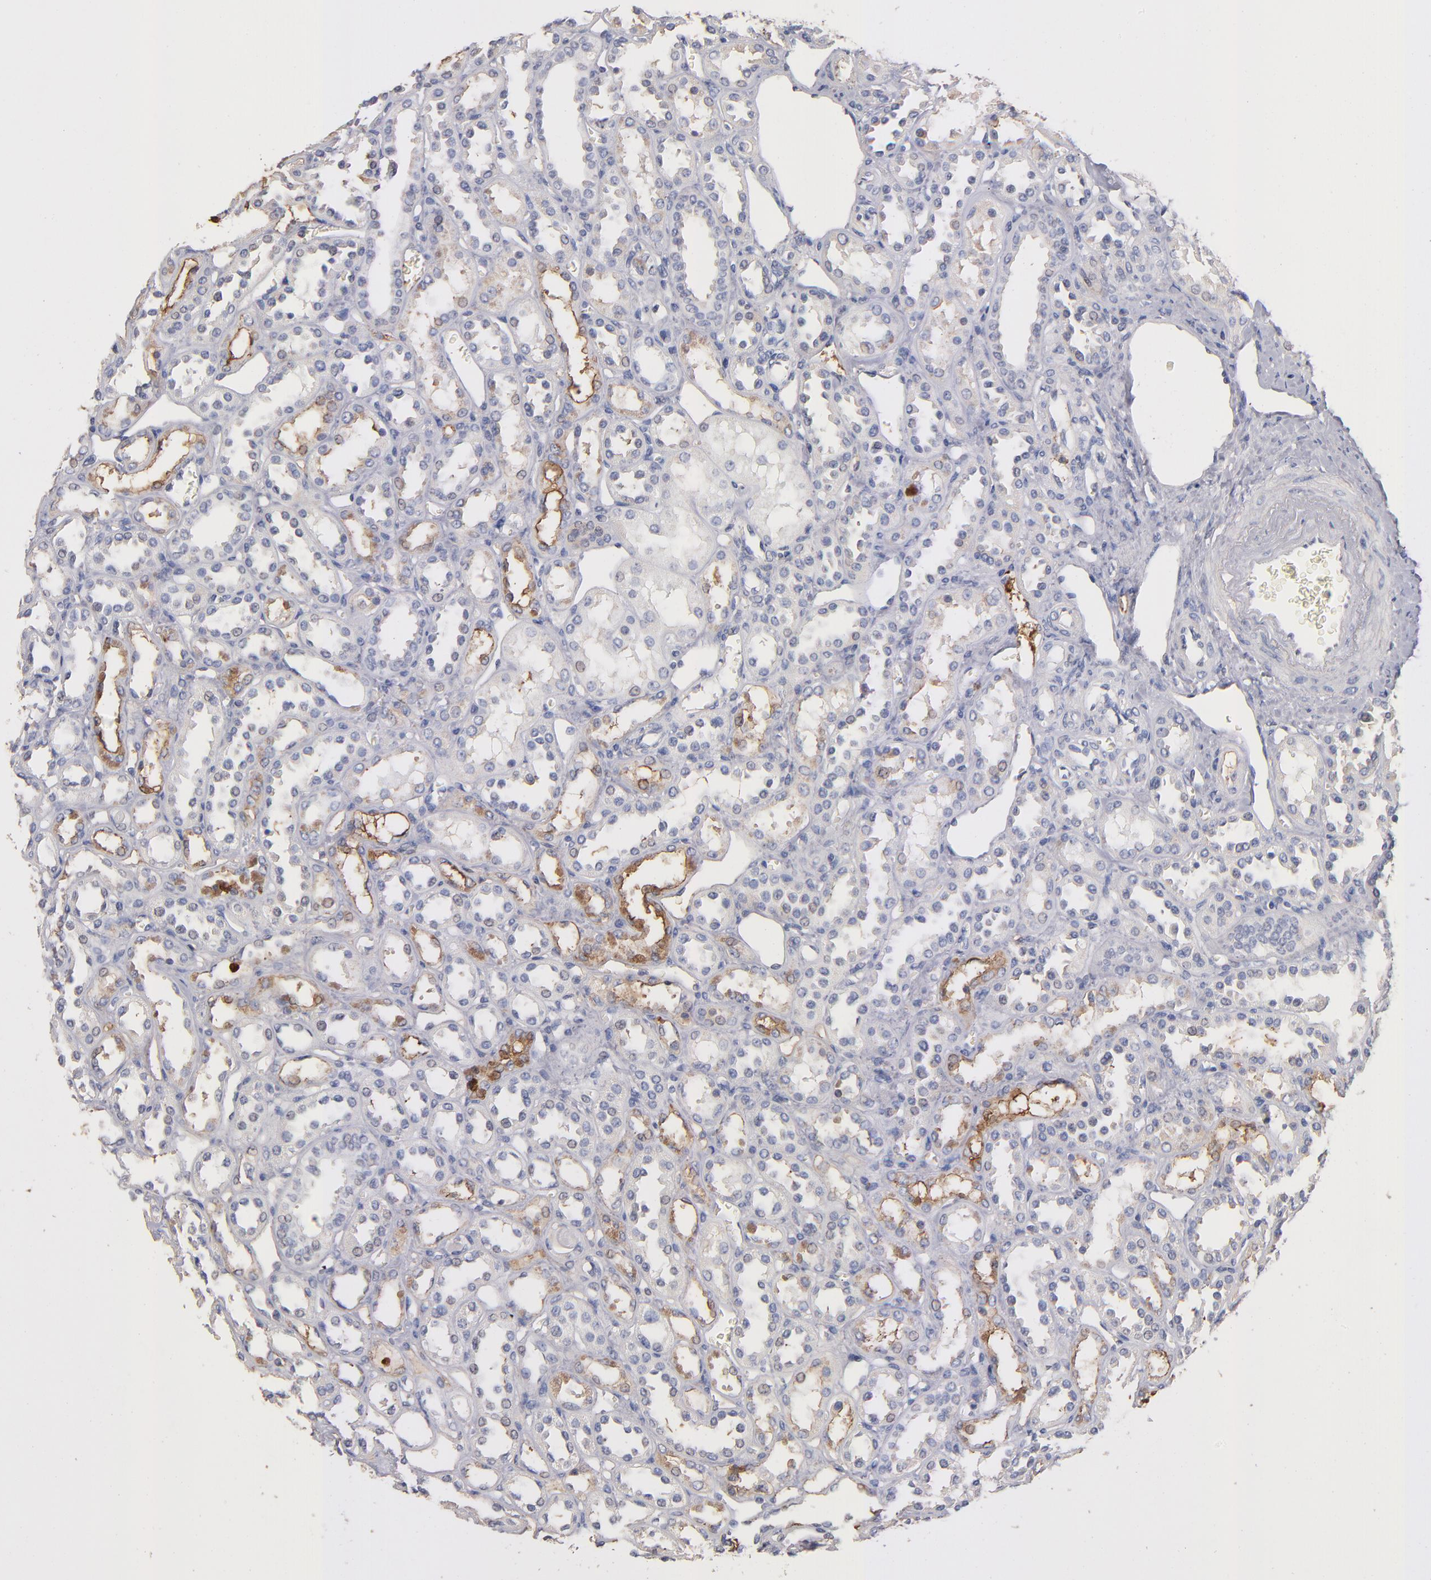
{"staining": {"intensity": "weak", "quantity": "<25%", "location": "cytoplasmic/membranous"}, "tissue": "kidney", "cell_type": "Cells in glomeruli", "image_type": "normal", "snomed": [{"axis": "morphology", "description": "Normal tissue, NOS"}, {"axis": "topography", "description": "Kidney"}], "caption": "DAB (3,3'-diaminobenzidine) immunohistochemical staining of benign kidney reveals no significant expression in cells in glomeruli. (DAB (3,3'-diaminobenzidine) immunohistochemistry (IHC), high magnification).", "gene": "DACT1", "patient": {"sex": "female", "age": 52}}